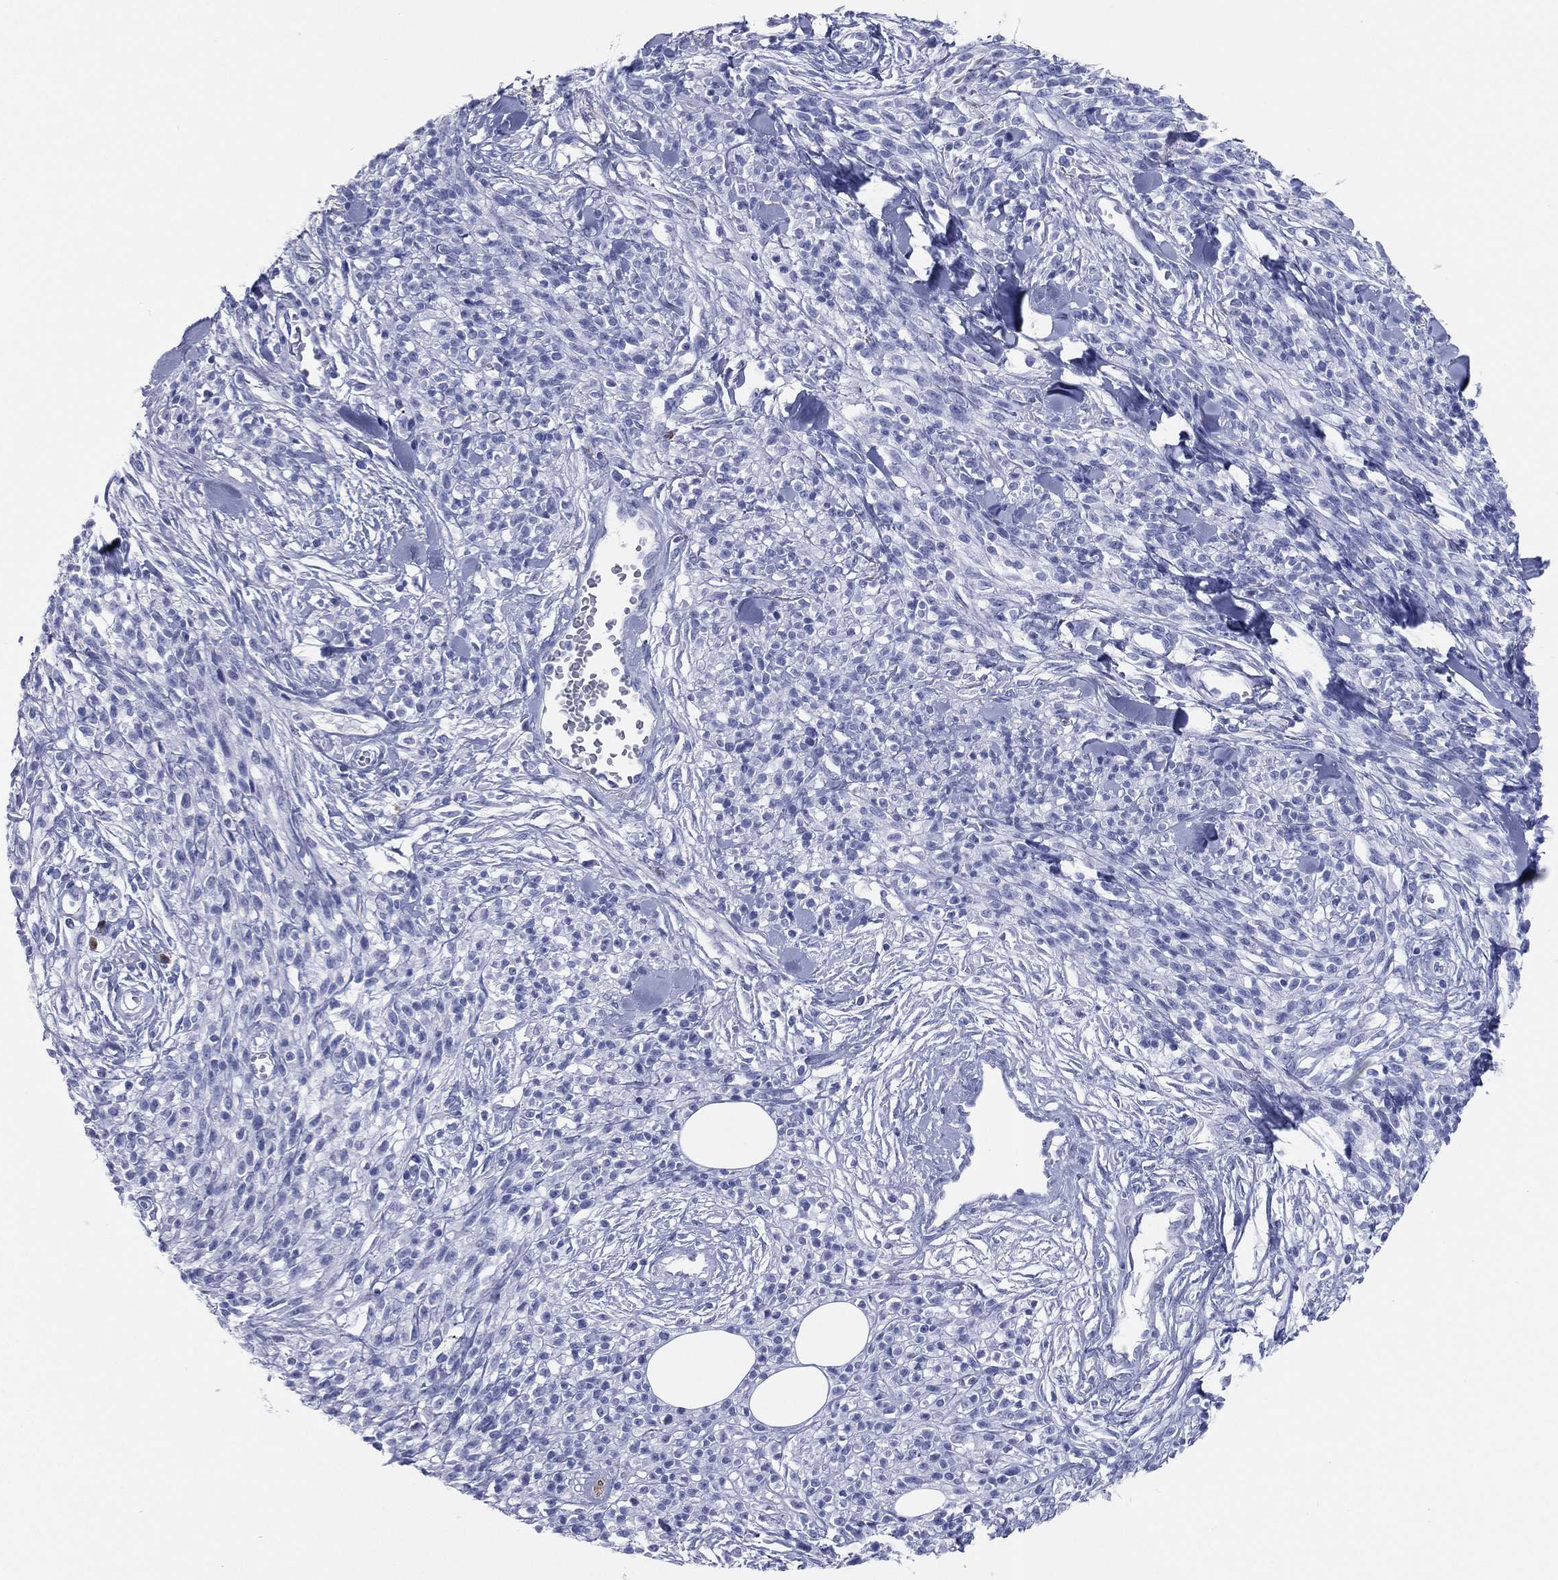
{"staining": {"intensity": "negative", "quantity": "none", "location": "none"}, "tissue": "melanoma", "cell_type": "Tumor cells", "image_type": "cancer", "snomed": [{"axis": "morphology", "description": "Malignant melanoma, NOS"}, {"axis": "topography", "description": "Skin"}, {"axis": "topography", "description": "Skin of trunk"}], "caption": "Micrograph shows no protein staining in tumor cells of malignant melanoma tissue.", "gene": "CD79A", "patient": {"sex": "male", "age": 74}}